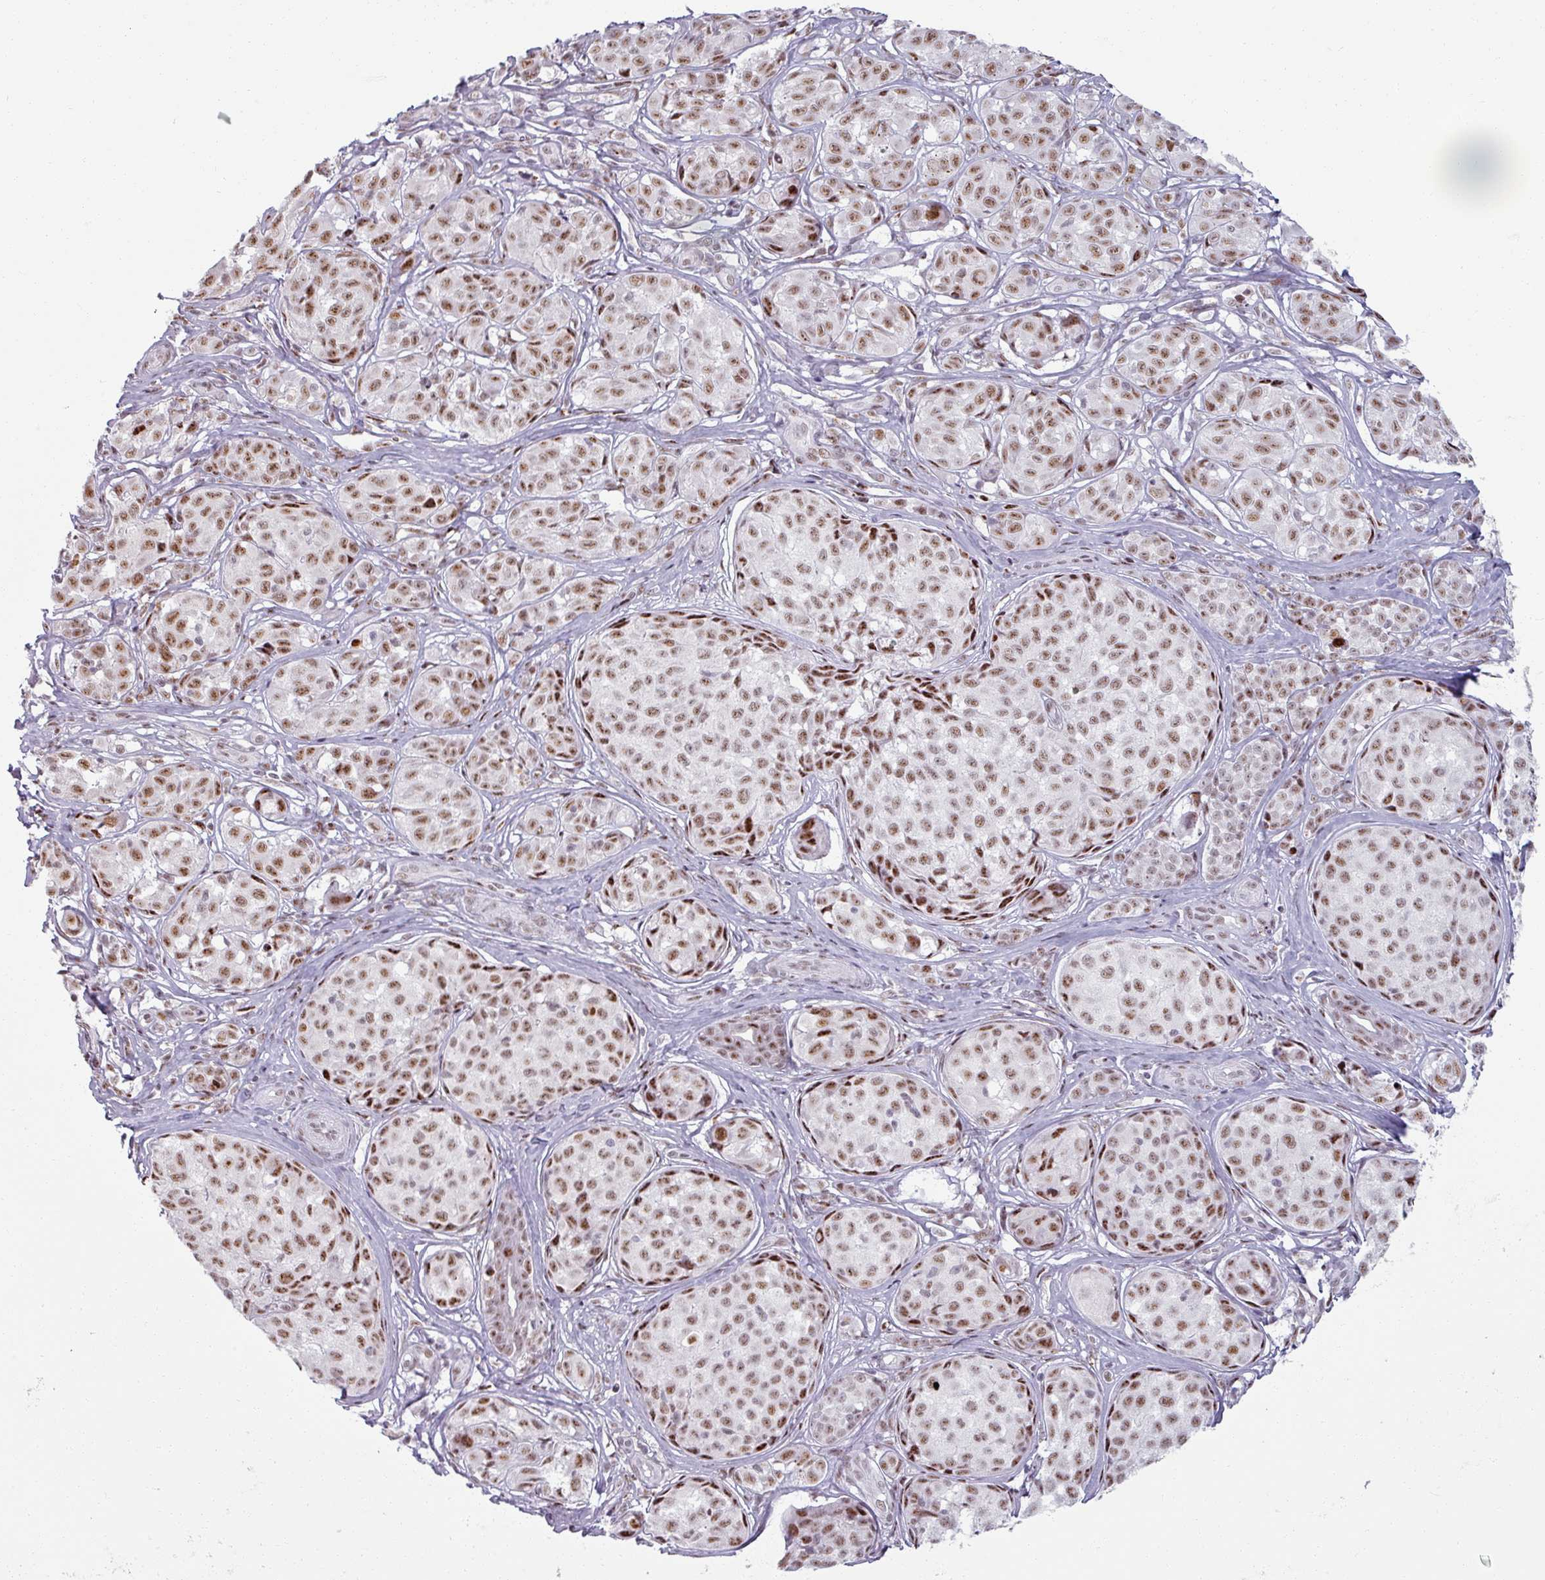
{"staining": {"intensity": "moderate", "quantity": ">75%", "location": "nuclear"}, "tissue": "melanoma", "cell_type": "Tumor cells", "image_type": "cancer", "snomed": [{"axis": "morphology", "description": "Malignant melanoma, NOS"}, {"axis": "topography", "description": "Skin"}], "caption": "The histopathology image shows immunohistochemical staining of malignant melanoma. There is moderate nuclear staining is identified in about >75% of tumor cells.", "gene": "NCOR1", "patient": {"sex": "female", "age": 35}}